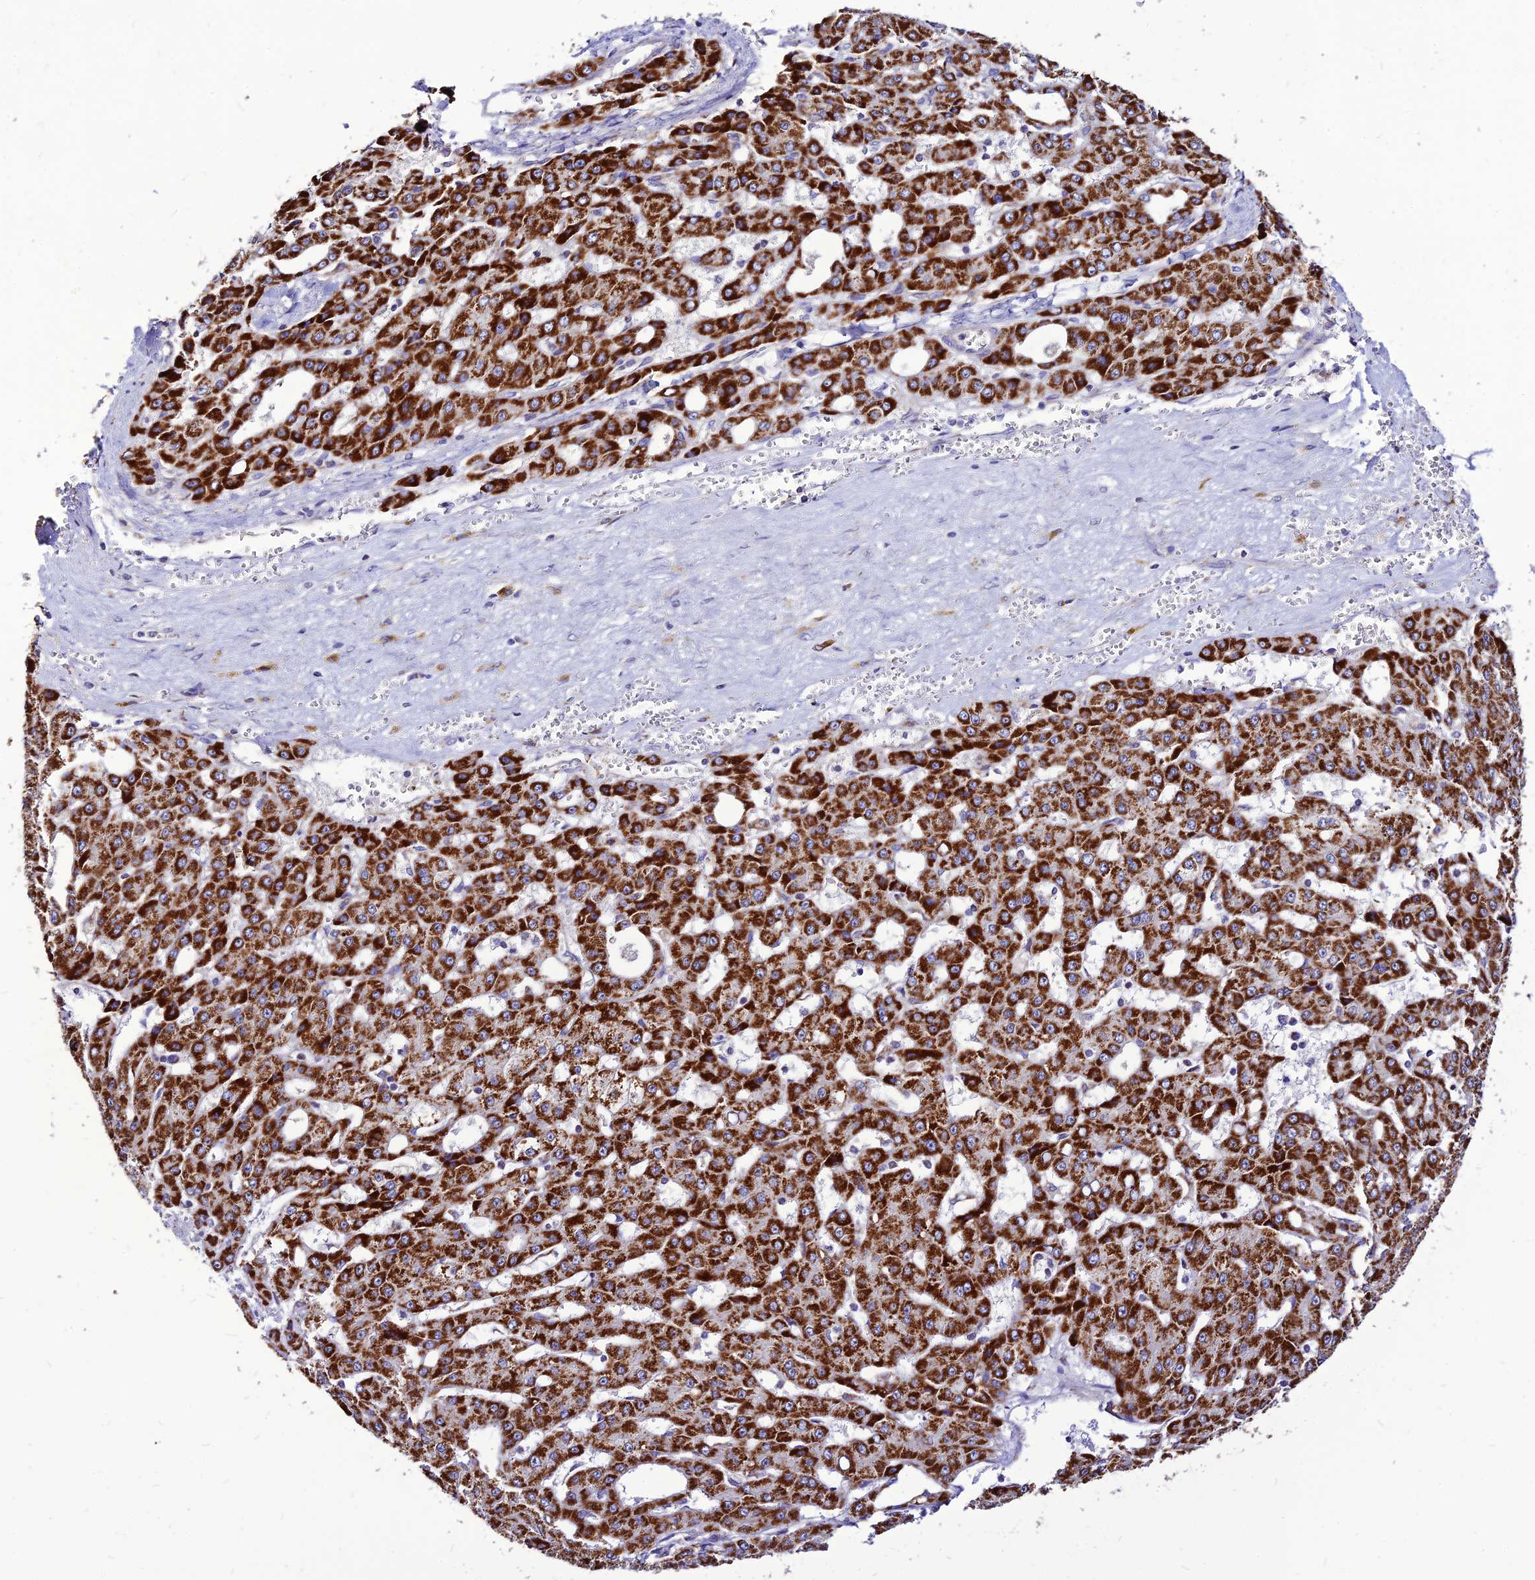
{"staining": {"intensity": "strong", "quantity": ">75%", "location": "cytoplasmic/membranous"}, "tissue": "liver cancer", "cell_type": "Tumor cells", "image_type": "cancer", "snomed": [{"axis": "morphology", "description": "Carcinoma, Hepatocellular, NOS"}, {"axis": "topography", "description": "Liver"}], "caption": "A high amount of strong cytoplasmic/membranous positivity is appreciated in approximately >75% of tumor cells in liver cancer tissue.", "gene": "ECI1", "patient": {"sex": "male", "age": 47}}